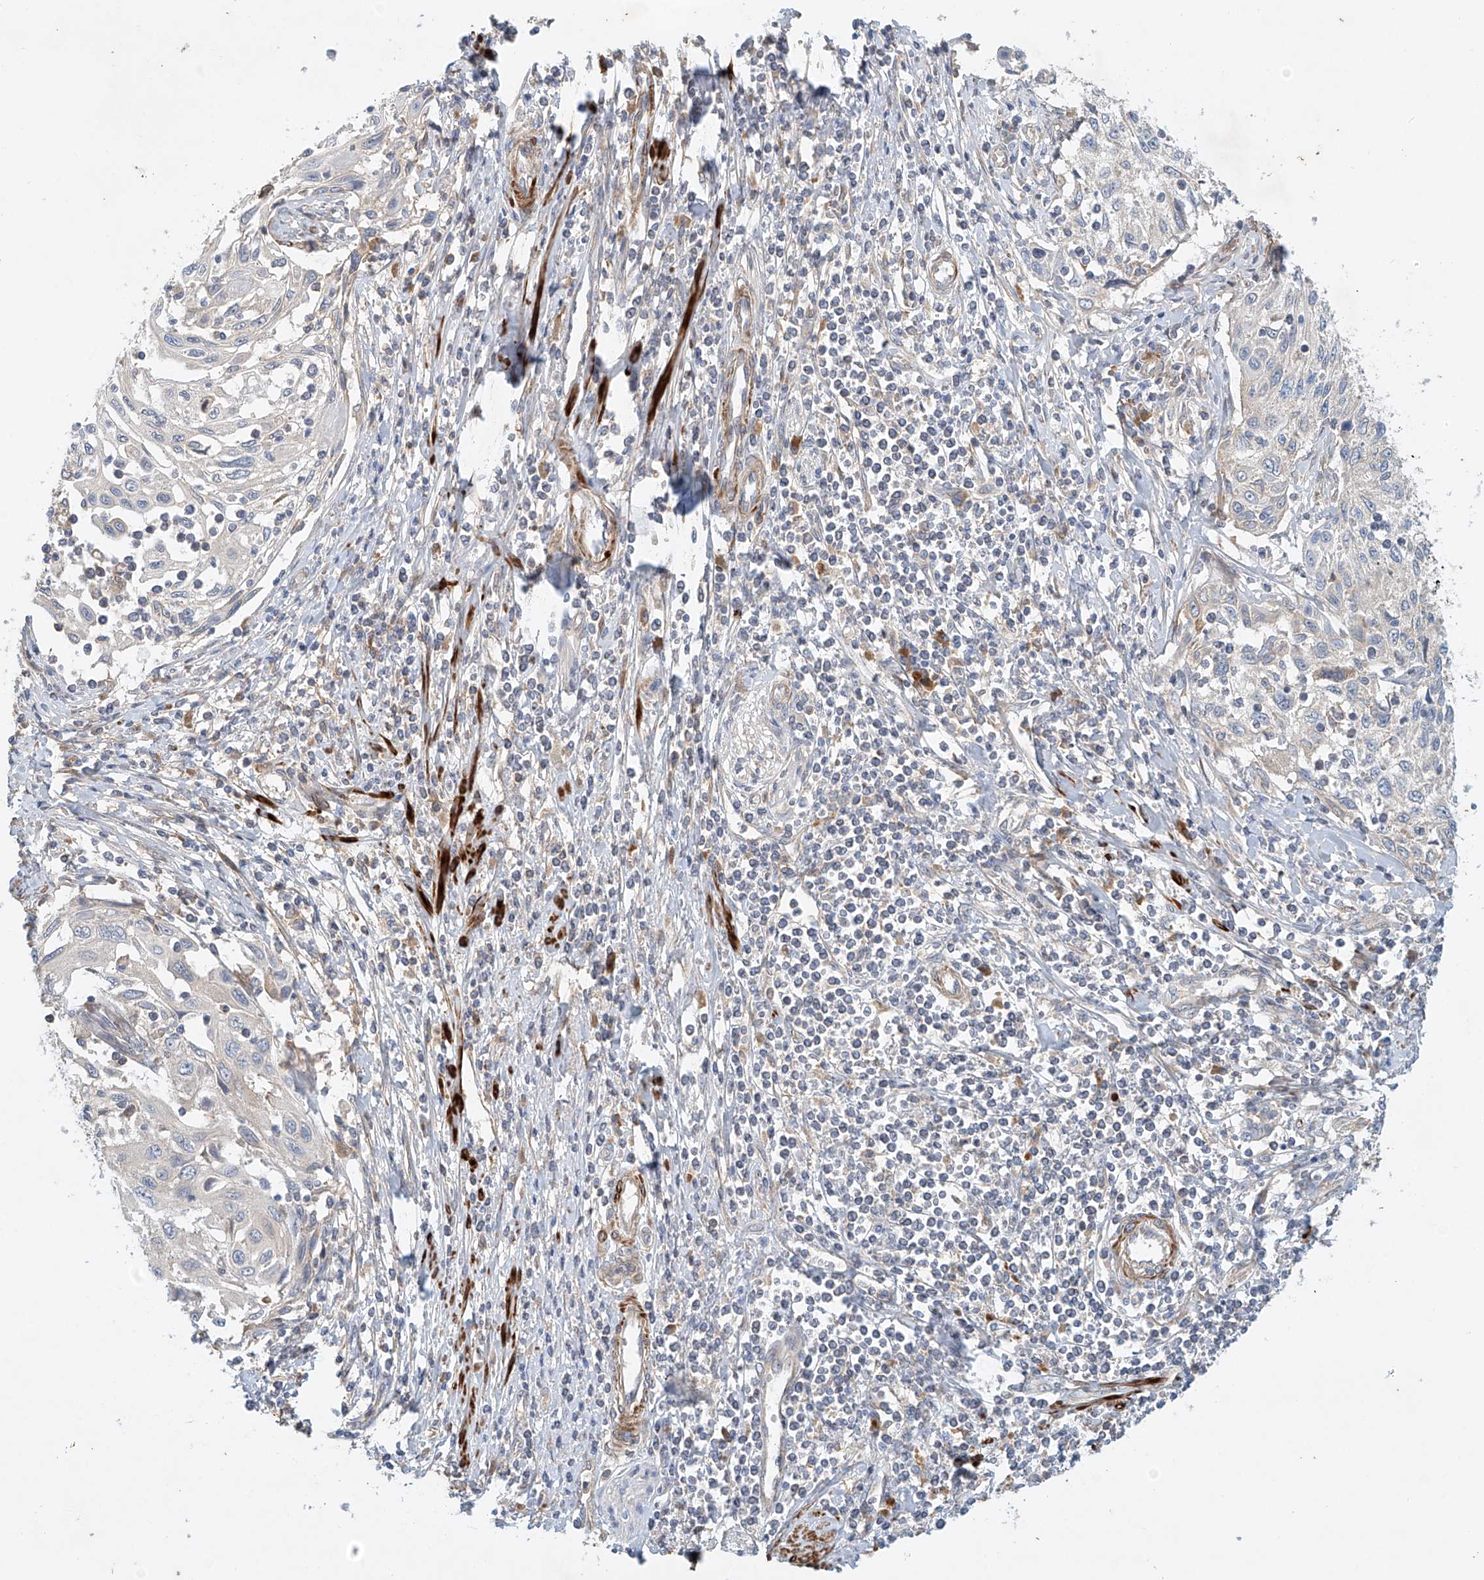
{"staining": {"intensity": "negative", "quantity": "none", "location": "none"}, "tissue": "cervical cancer", "cell_type": "Tumor cells", "image_type": "cancer", "snomed": [{"axis": "morphology", "description": "Squamous cell carcinoma, NOS"}, {"axis": "topography", "description": "Cervix"}], "caption": "This histopathology image is of cervical cancer (squamous cell carcinoma) stained with immunohistochemistry (IHC) to label a protein in brown with the nuclei are counter-stained blue. There is no expression in tumor cells.", "gene": "LYRM9", "patient": {"sex": "female", "age": 70}}